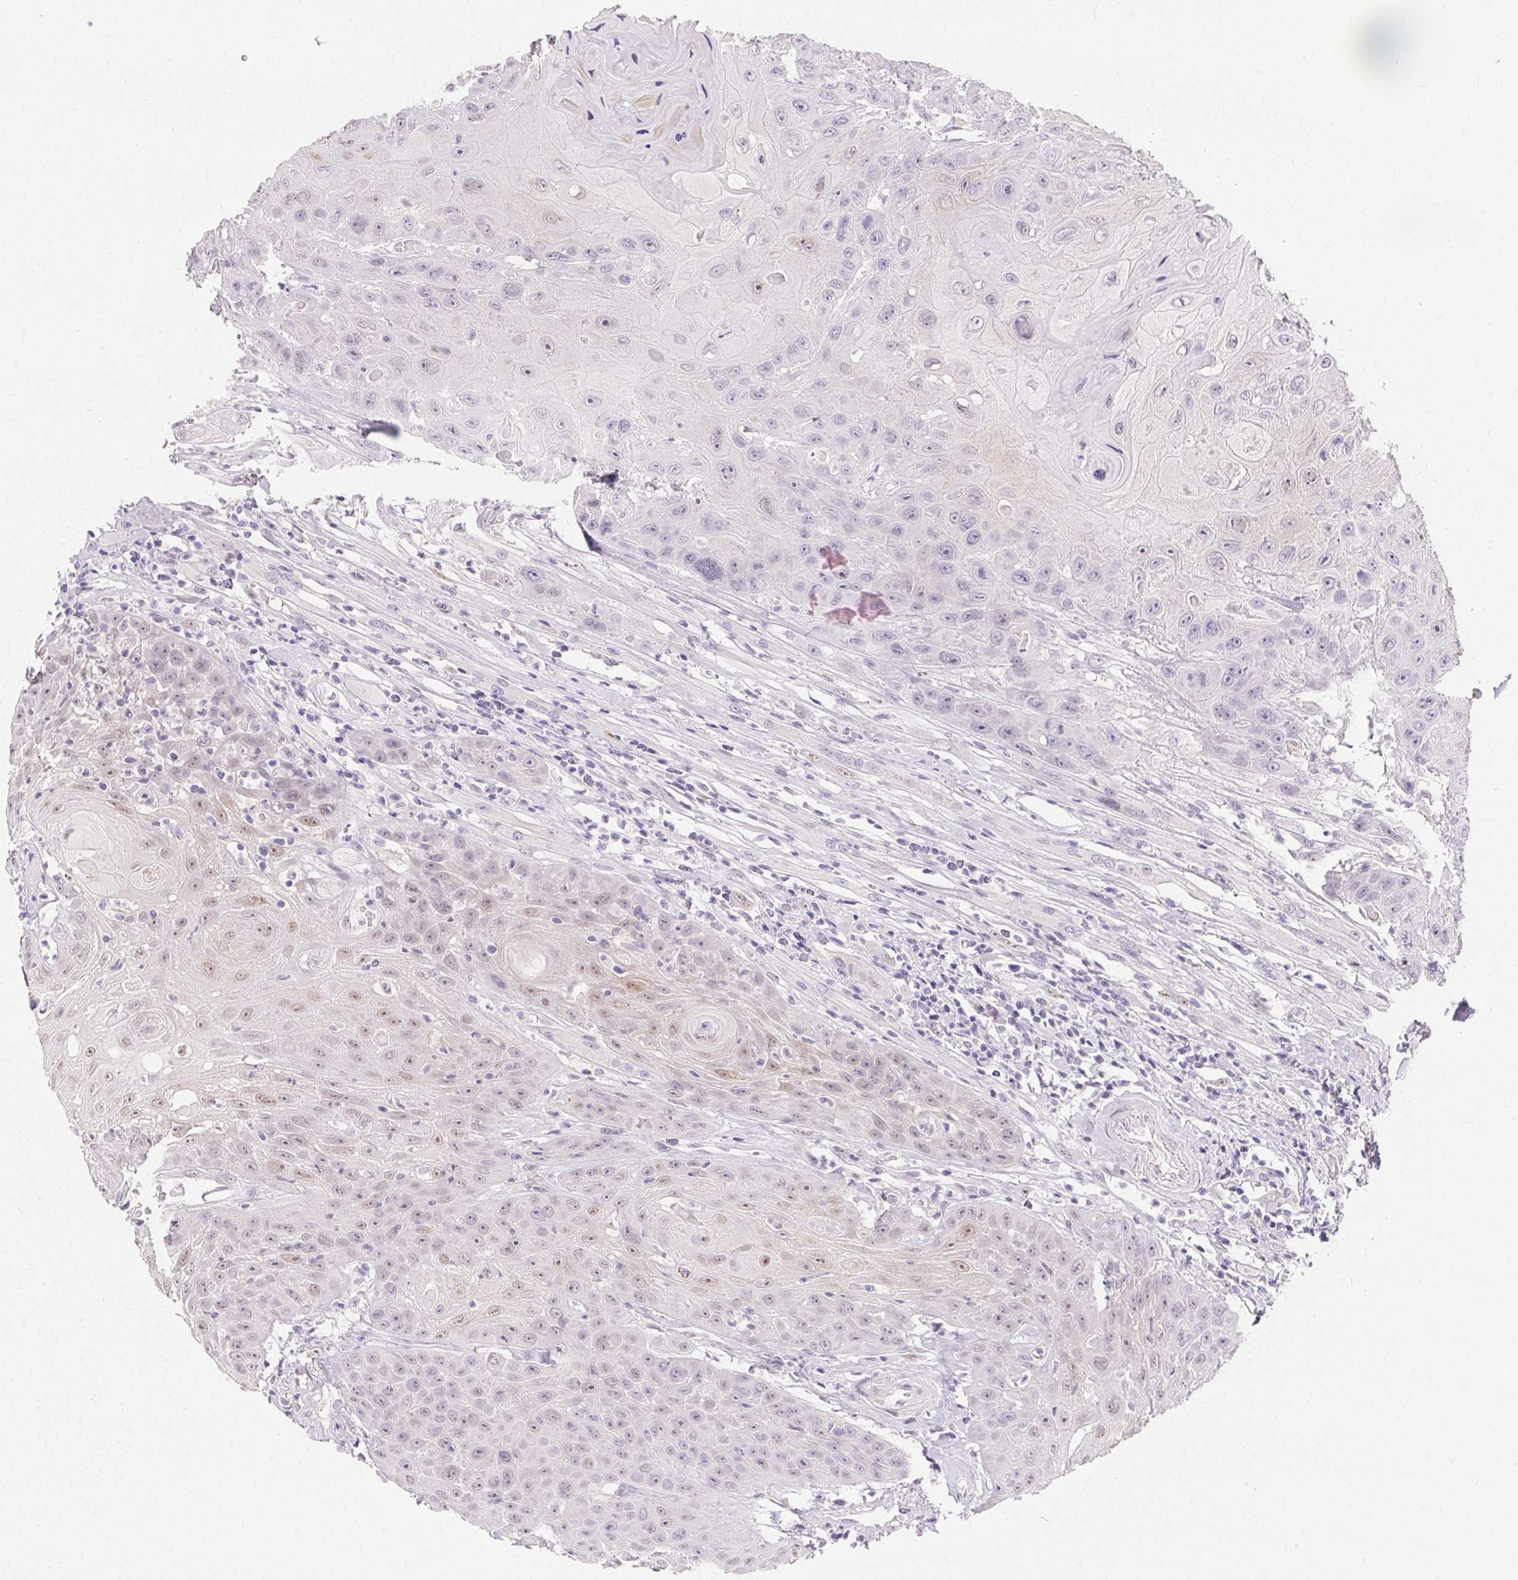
{"staining": {"intensity": "weak", "quantity": "25%-75%", "location": "nuclear"}, "tissue": "head and neck cancer", "cell_type": "Tumor cells", "image_type": "cancer", "snomed": [{"axis": "morphology", "description": "Squamous cell carcinoma, NOS"}, {"axis": "topography", "description": "Head-Neck"}], "caption": "Approximately 25%-75% of tumor cells in human squamous cell carcinoma (head and neck) reveal weak nuclear protein staining as visualized by brown immunohistochemical staining.", "gene": "GBP6", "patient": {"sex": "female", "age": 59}}